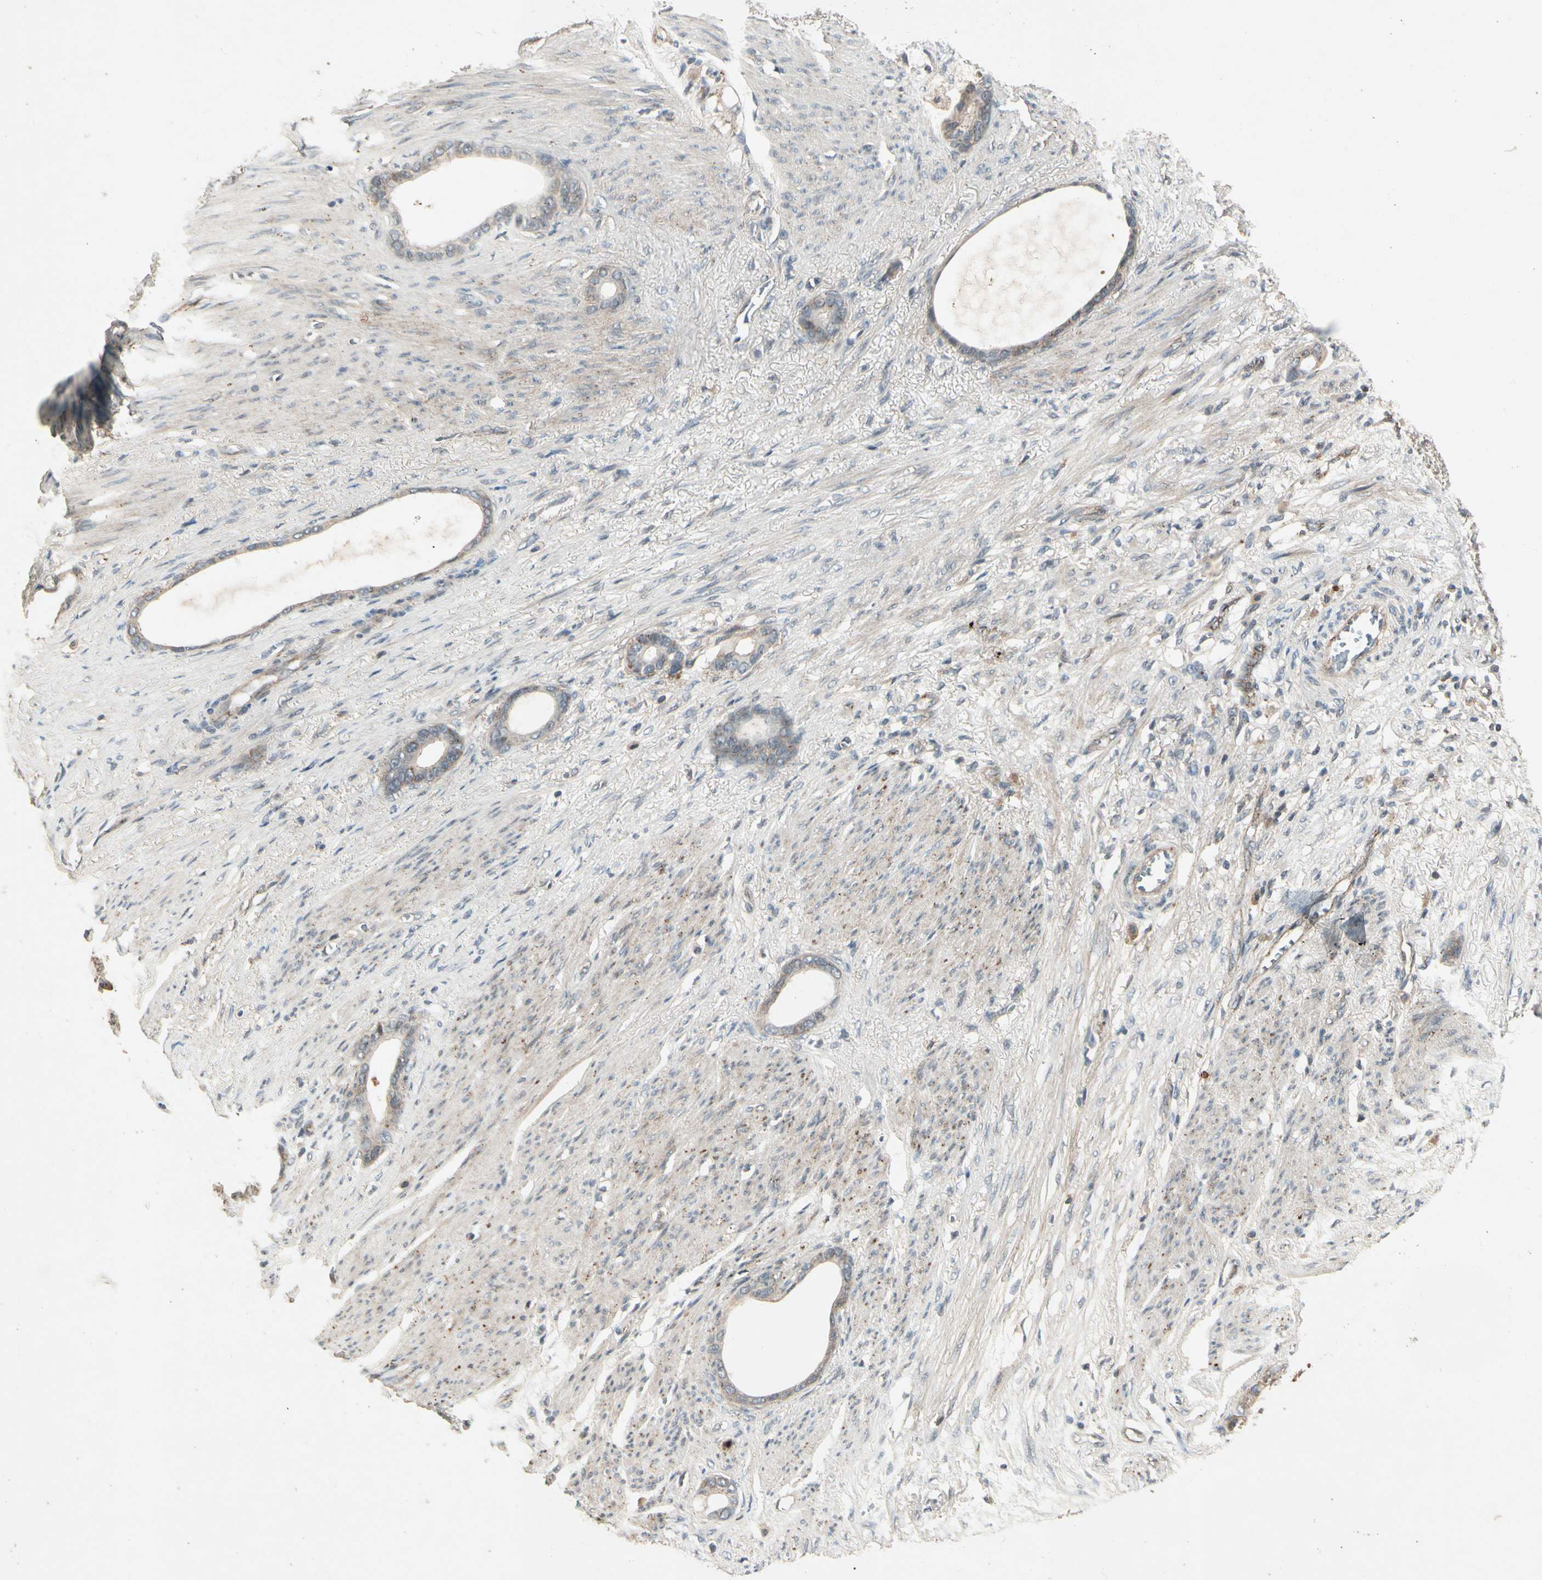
{"staining": {"intensity": "moderate", "quantity": "<25%", "location": "cytoplasmic/membranous"}, "tissue": "stomach cancer", "cell_type": "Tumor cells", "image_type": "cancer", "snomed": [{"axis": "morphology", "description": "Adenocarcinoma, NOS"}, {"axis": "topography", "description": "Stomach"}], "caption": "Stomach cancer tissue displays moderate cytoplasmic/membranous staining in approximately <25% of tumor cells, visualized by immunohistochemistry. The protein is shown in brown color, while the nuclei are stained blue.", "gene": "FLOT1", "patient": {"sex": "female", "age": 75}}